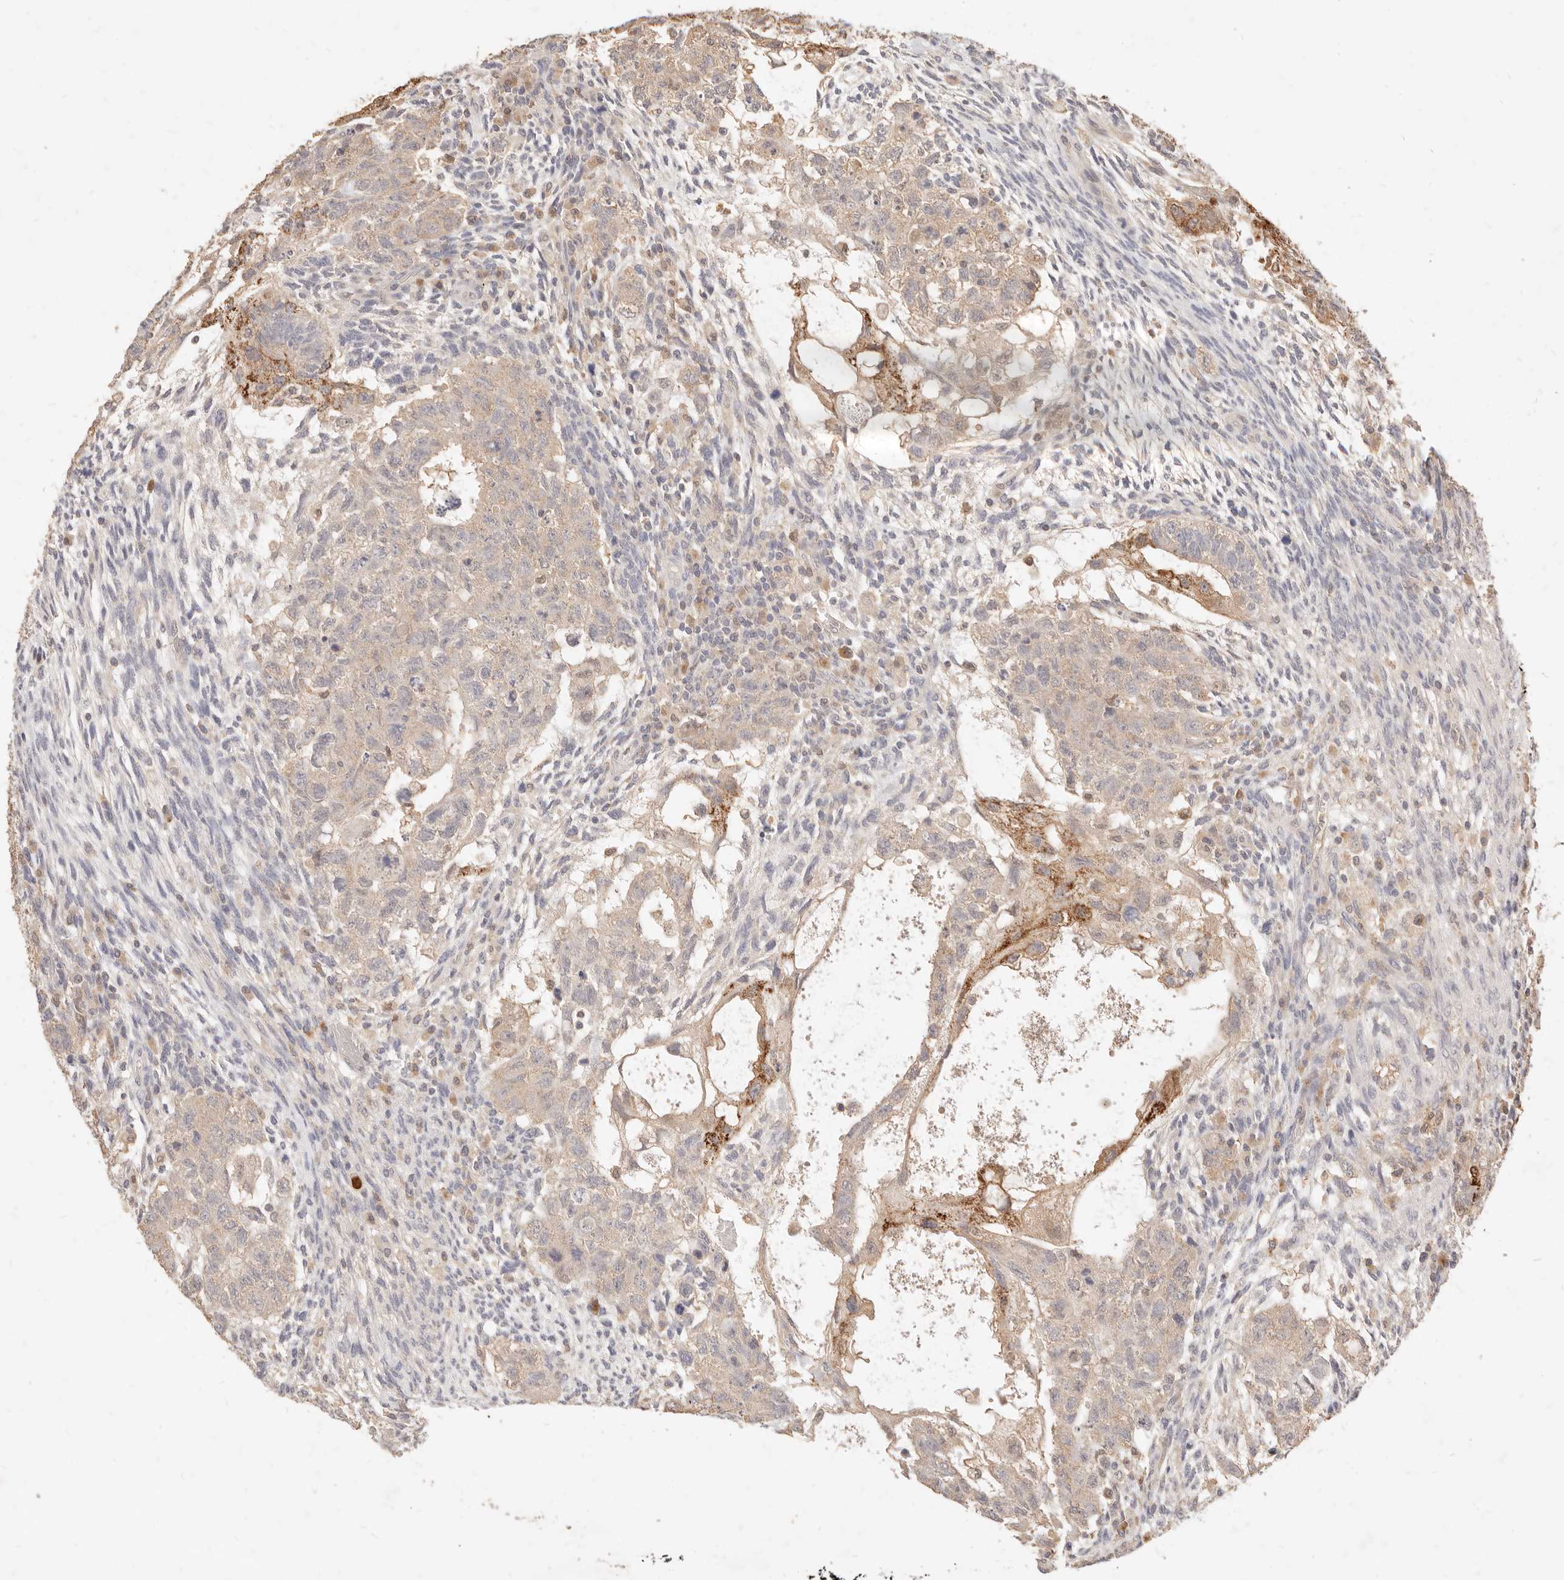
{"staining": {"intensity": "moderate", "quantity": "<25%", "location": "cytoplasmic/membranous"}, "tissue": "testis cancer", "cell_type": "Tumor cells", "image_type": "cancer", "snomed": [{"axis": "morphology", "description": "Normal tissue, NOS"}, {"axis": "morphology", "description": "Carcinoma, Embryonal, NOS"}, {"axis": "topography", "description": "Testis"}], "caption": "Testis cancer stained with a protein marker shows moderate staining in tumor cells.", "gene": "TMTC2", "patient": {"sex": "male", "age": 36}}